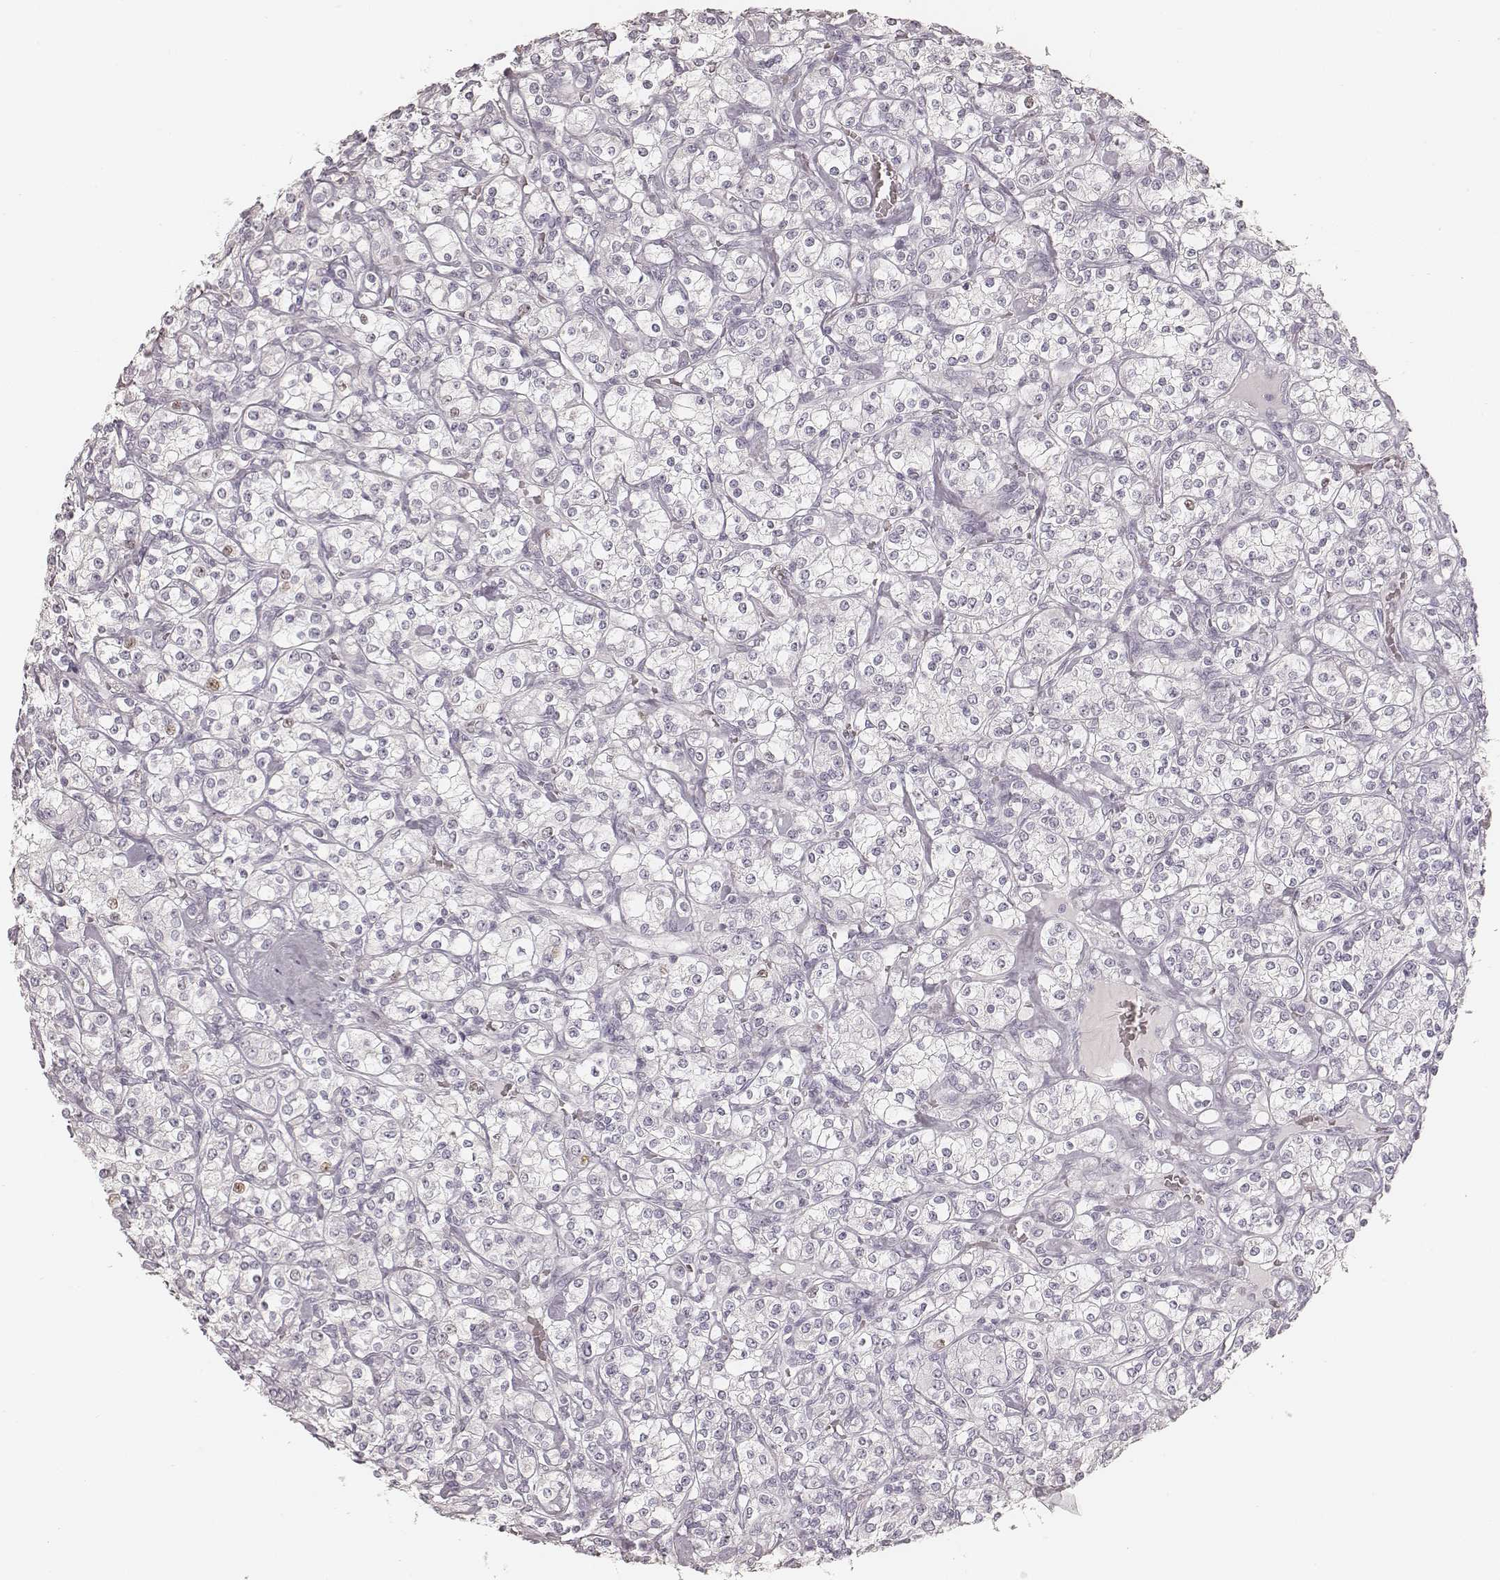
{"staining": {"intensity": "negative", "quantity": "none", "location": "none"}, "tissue": "renal cancer", "cell_type": "Tumor cells", "image_type": "cancer", "snomed": [{"axis": "morphology", "description": "Adenocarcinoma, NOS"}, {"axis": "topography", "description": "Kidney"}], "caption": "High magnification brightfield microscopy of renal cancer (adenocarcinoma) stained with DAB (3,3'-diaminobenzidine) (brown) and counterstained with hematoxylin (blue): tumor cells show no significant positivity.", "gene": "TEX37", "patient": {"sex": "male", "age": 77}}